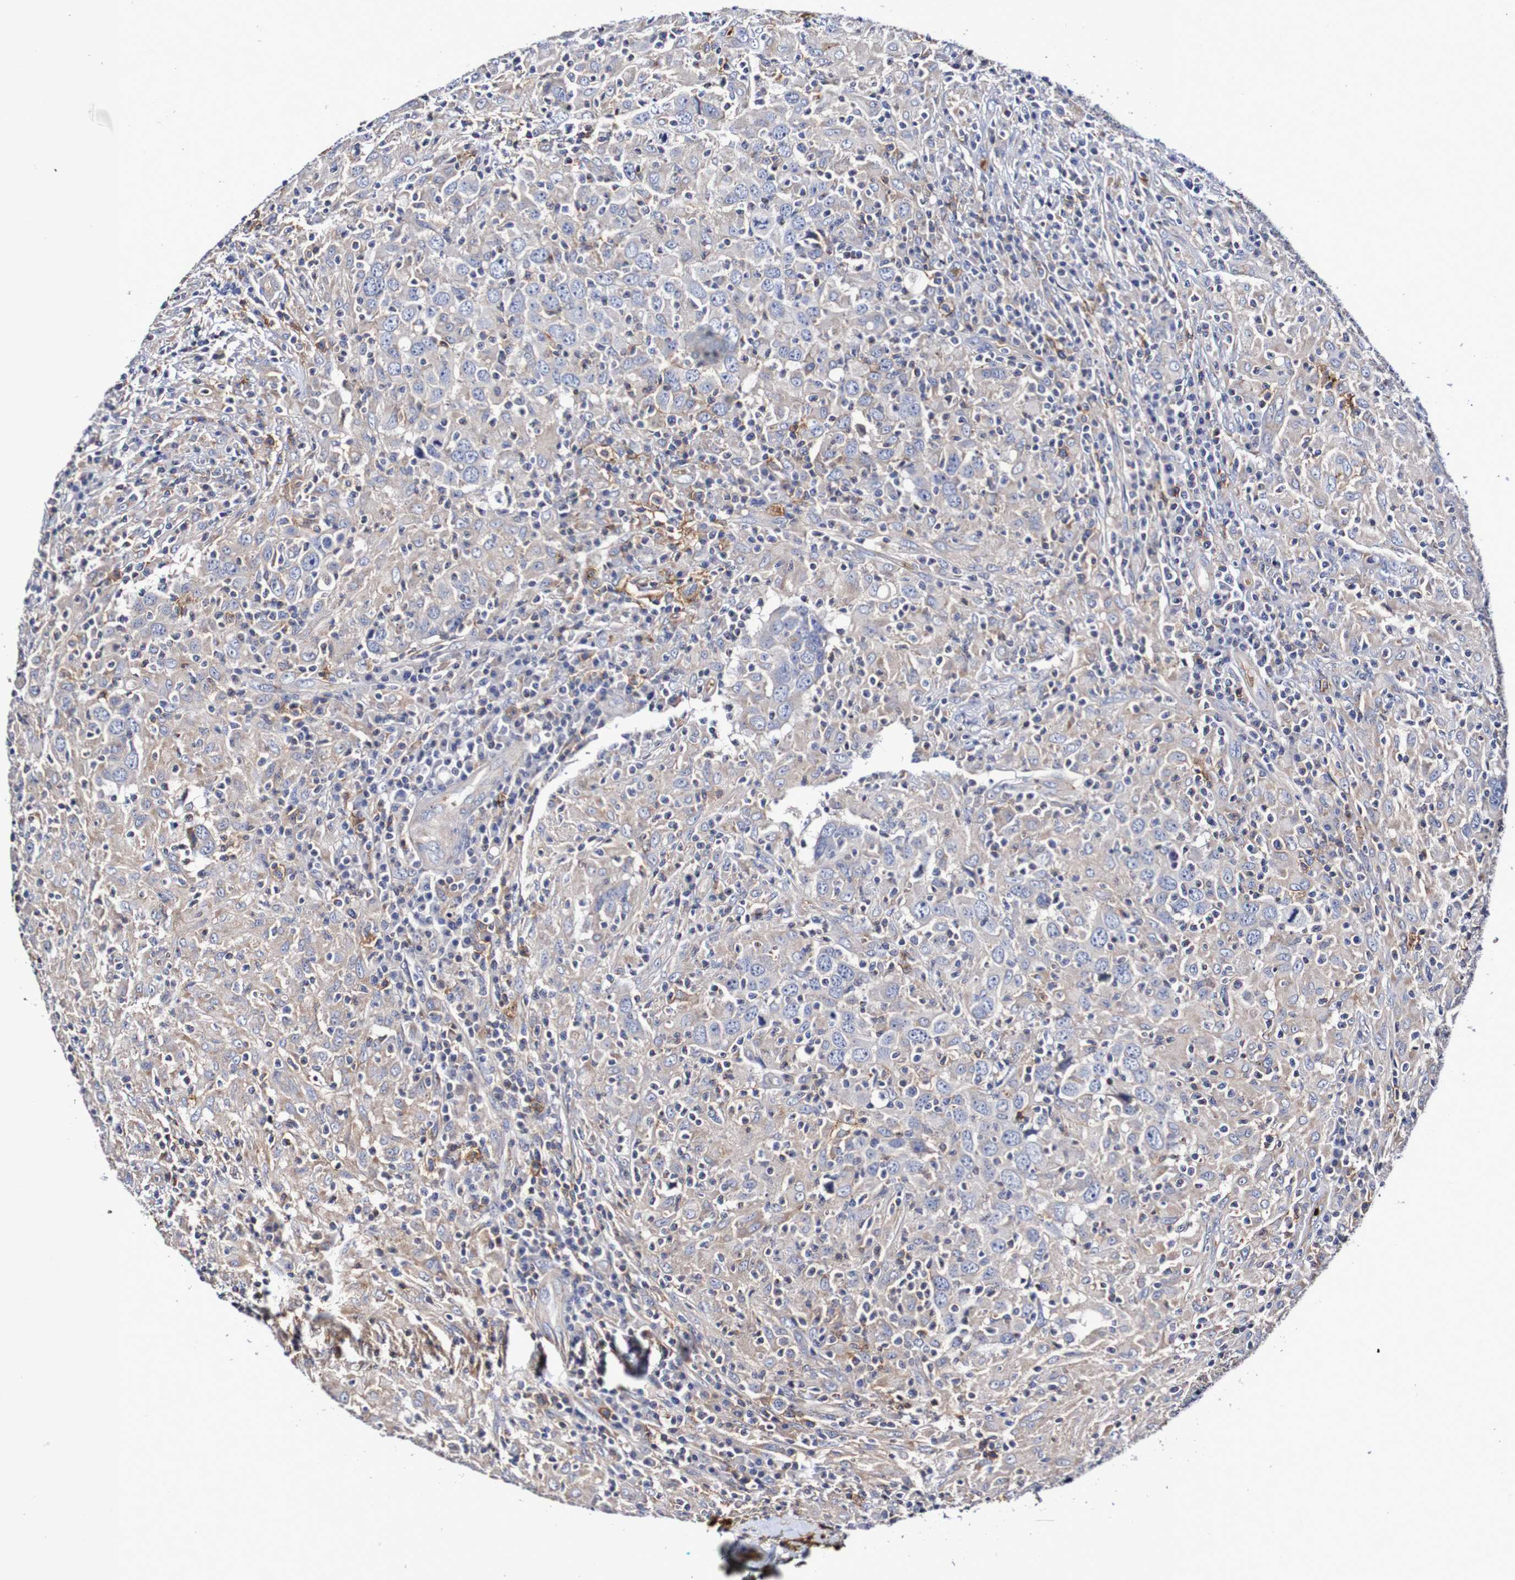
{"staining": {"intensity": "weak", "quantity": "<25%", "location": "cytoplasmic/membranous"}, "tissue": "head and neck cancer", "cell_type": "Tumor cells", "image_type": "cancer", "snomed": [{"axis": "morphology", "description": "Adenocarcinoma, NOS"}, {"axis": "topography", "description": "Salivary gland"}, {"axis": "topography", "description": "Head-Neck"}], "caption": "Immunohistochemistry (IHC) histopathology image of neoplastic tissue: human head and neck adenocarcinoma stained with DAB exhibits no significant protein staining in tumor cells.", "gene": "WNT4", "patient": {"sex": "female", "age": 65}}